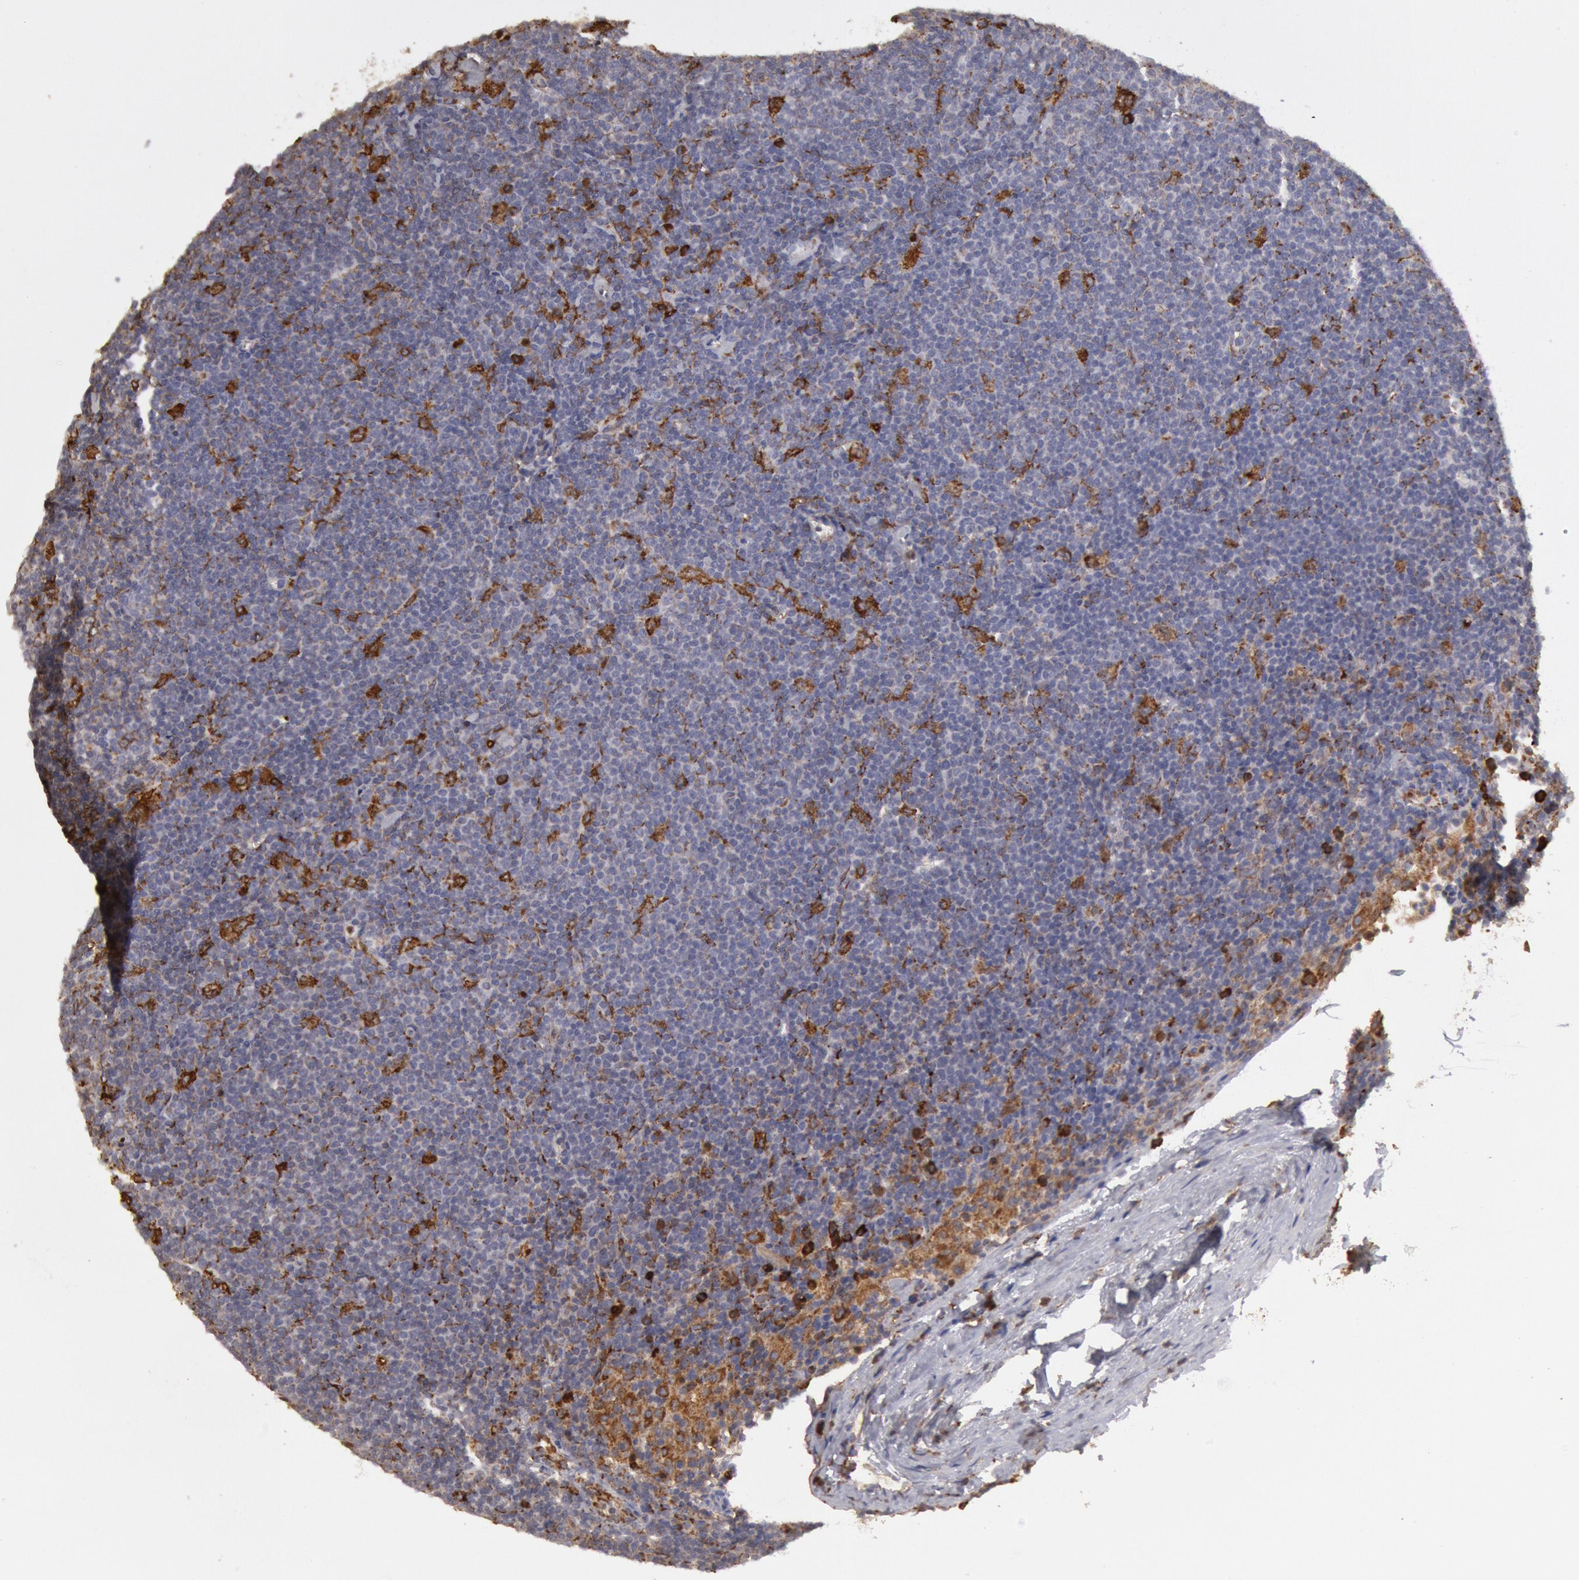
{"staining": {"intensity": "moderate", "quantity": "<25%", "location": "cytoplasmic/membranous"}, "tissue": "lymphoma", "cell_type": "Tumor cells", "image_type": "cancer", "snomed": [{"axis": "morphology", "description": "Malignant lymphoma, non-Hodgkin's type, Low grade"}, {"axis": "topography", "description": "Lymph node"}], "caption": "Low-grade malignant lymphoma, non-Hodgkin's type stained with IHC shows moderate cytoplasmic/membranous expression in approximately <25% of tumor cells. Nuclei are stained in blue.", "gene": "ERP44", "patient": {"sex": "male", "age": 65}}